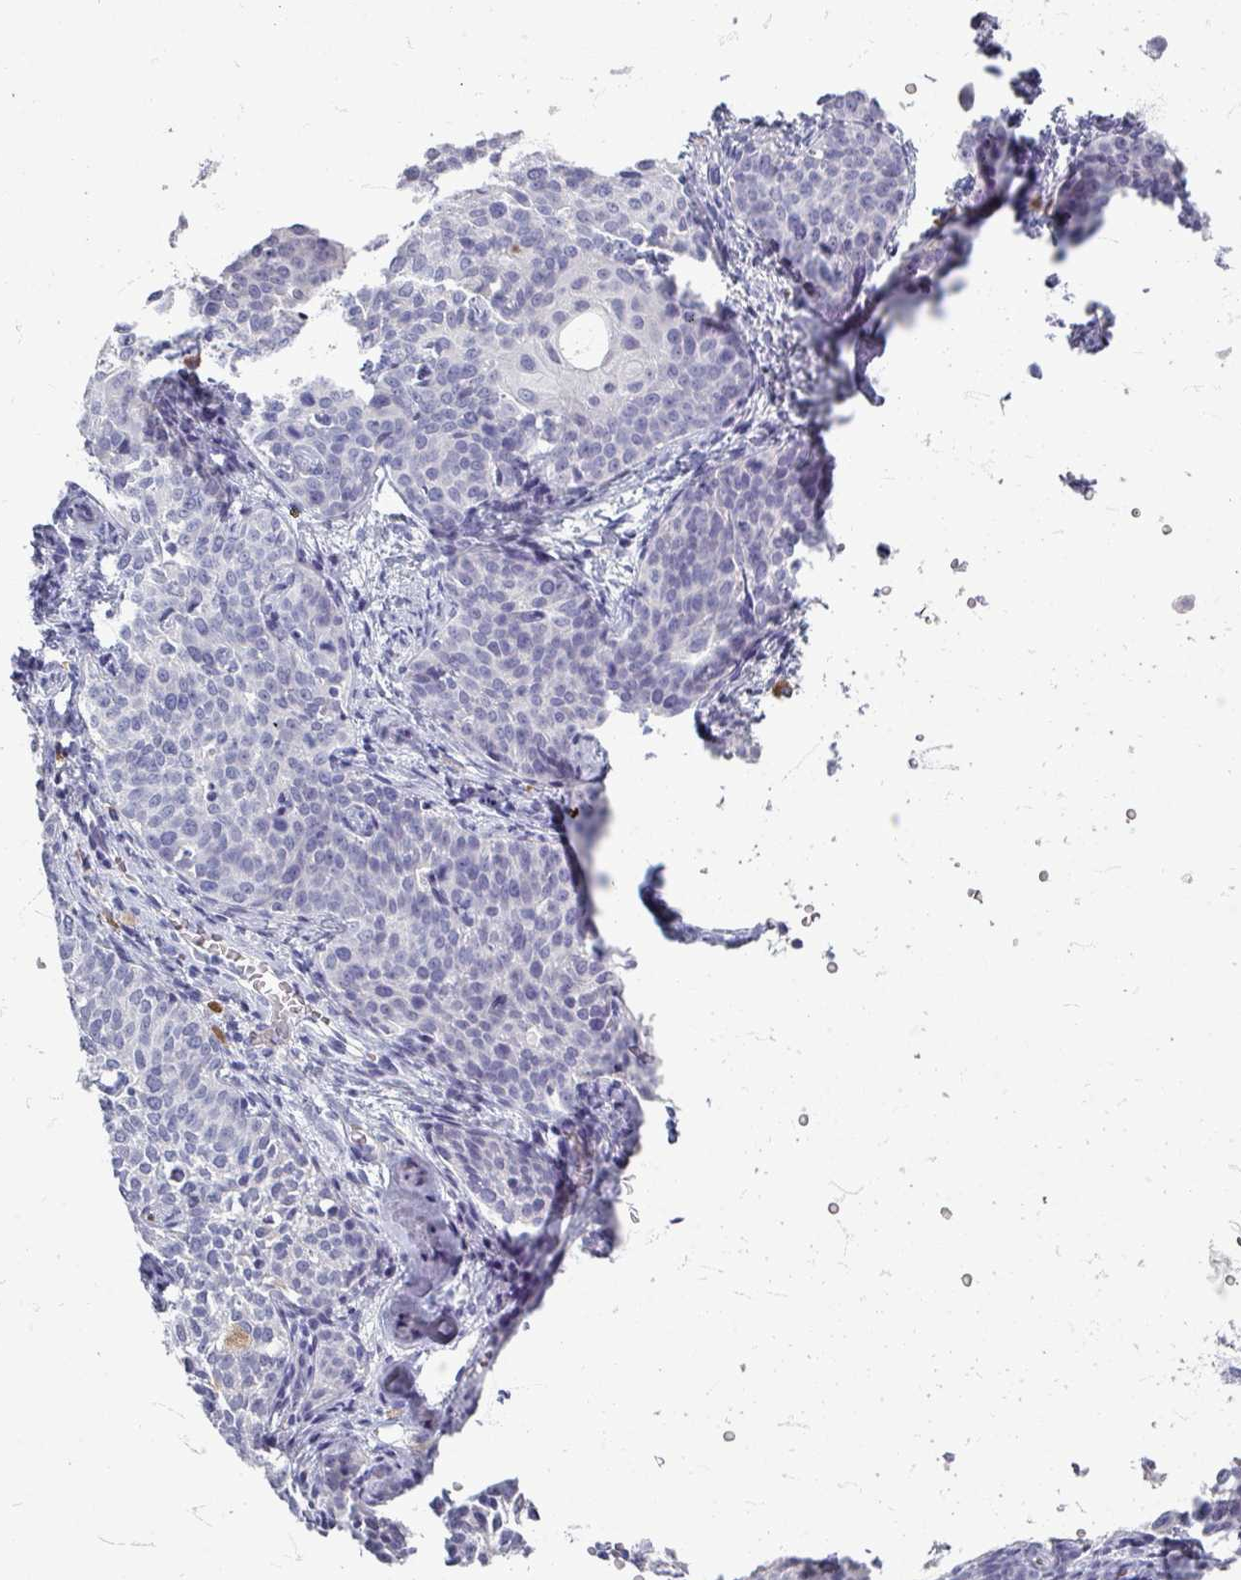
{"staining": {"intensity": "negative", "quantity": "none", "location": "none"}, "tissue": "cervical cancer", "cell_type": "Tumor cells", "image_type": "cancer", "snomed": [{"axis": "morphology", "description": "Squamous cell carcinoma, NOS"}, {"axis": "topography", "description": "Cervix"}], "caption": "IHC micrograph of neoplastic tissue: human cervical squamous cell carcinoma stained with DAB (3,3'-diaminobenzidine) demonstrates no significant protein staining in tumor cells.", "gene": "ZNF878", "patient": {"sex": "female", "age": 44}}